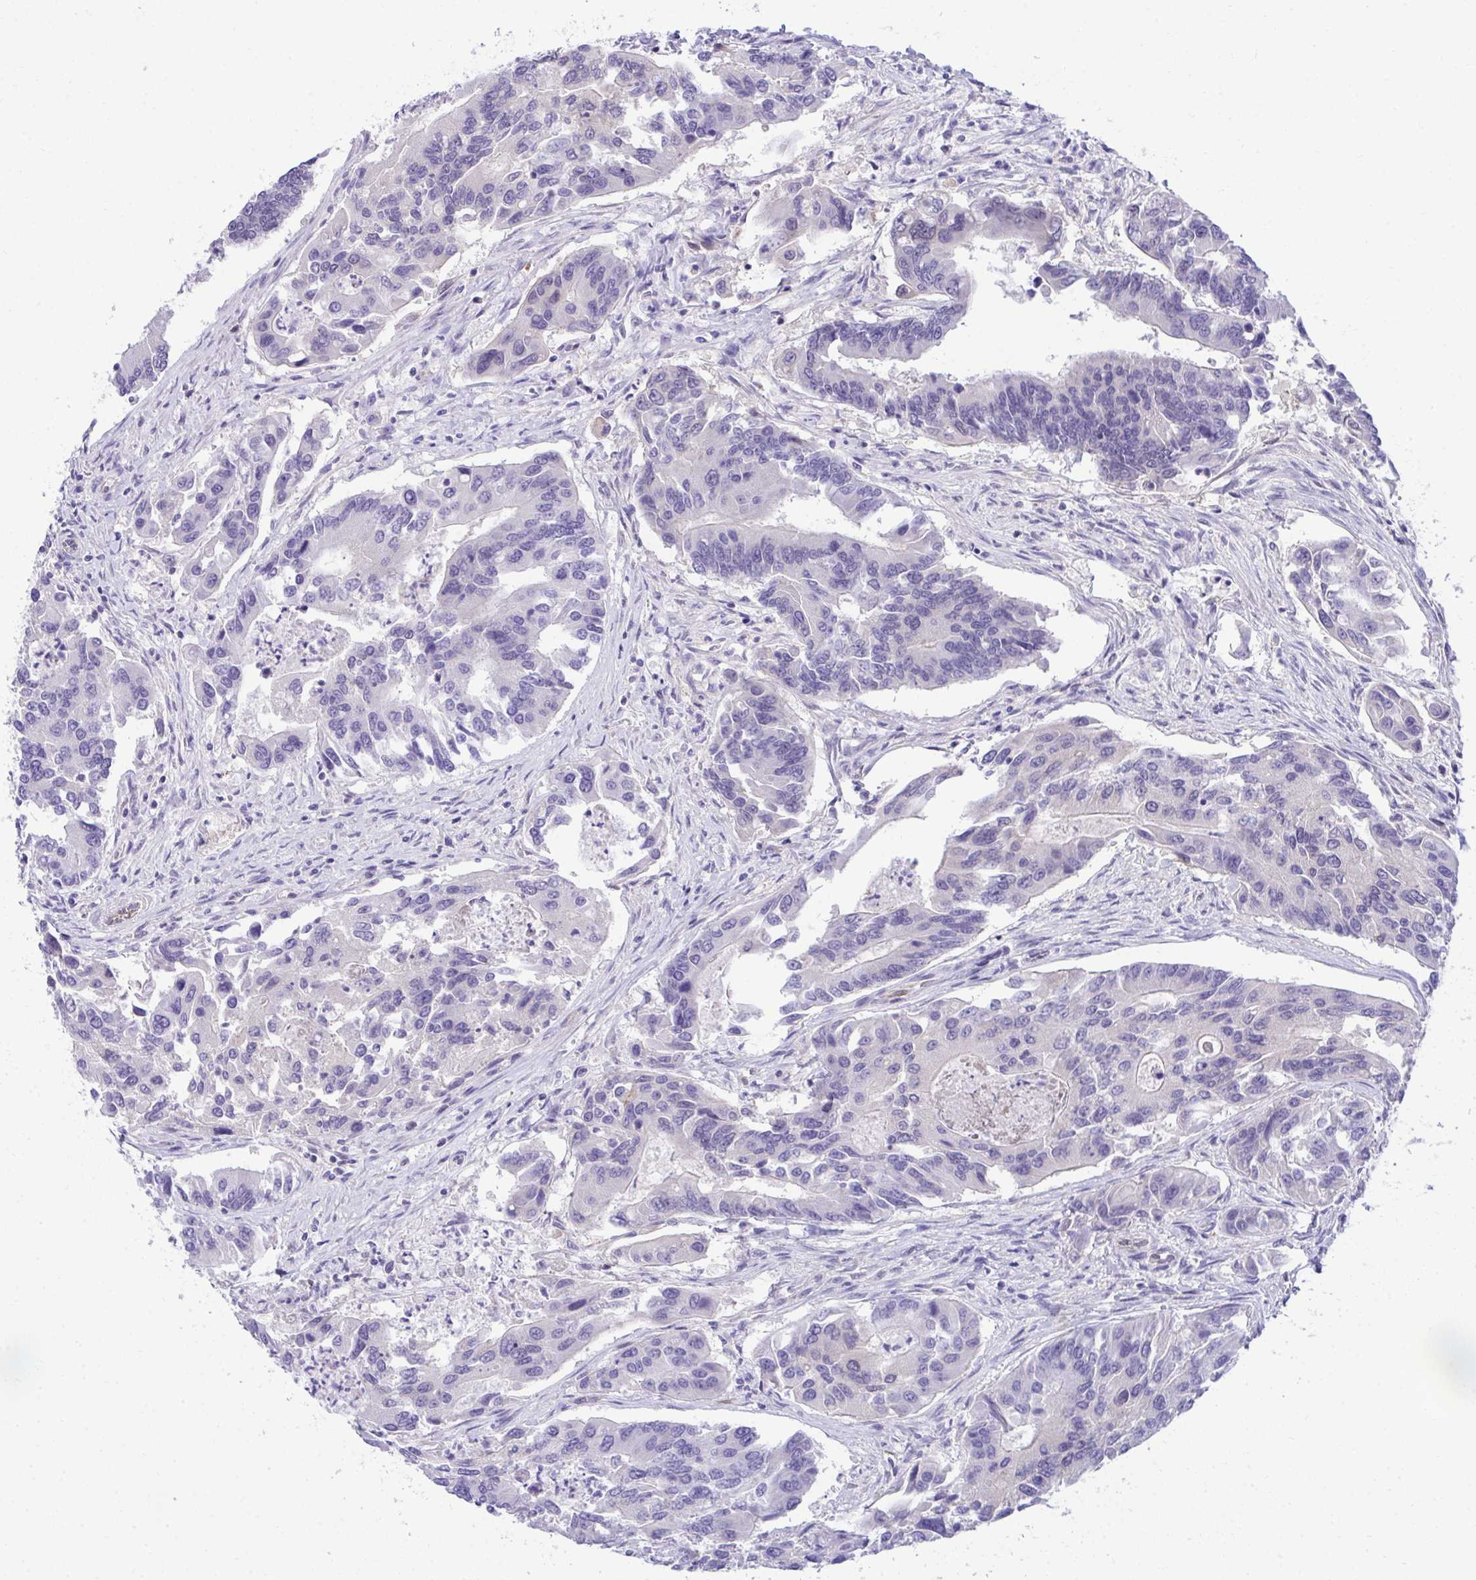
{"staining": {"intensity": "negative", "quantity": "none", "location": "none"}, "tissue": "colorectal cancer", "cell_type": "Tumor cells", "image_type": "cancer", "snomed": [{"axis": "morphology", "description": "Adenocarcinoma, NOS"}, {"axis": "topography", "description": "Colon"}], "caption": "A photomicrograph of human colorectal cancer is negative for staining in tumor cells.", "gene": "PGM2L1", "patient": {"sex": "female", "age": 67}}